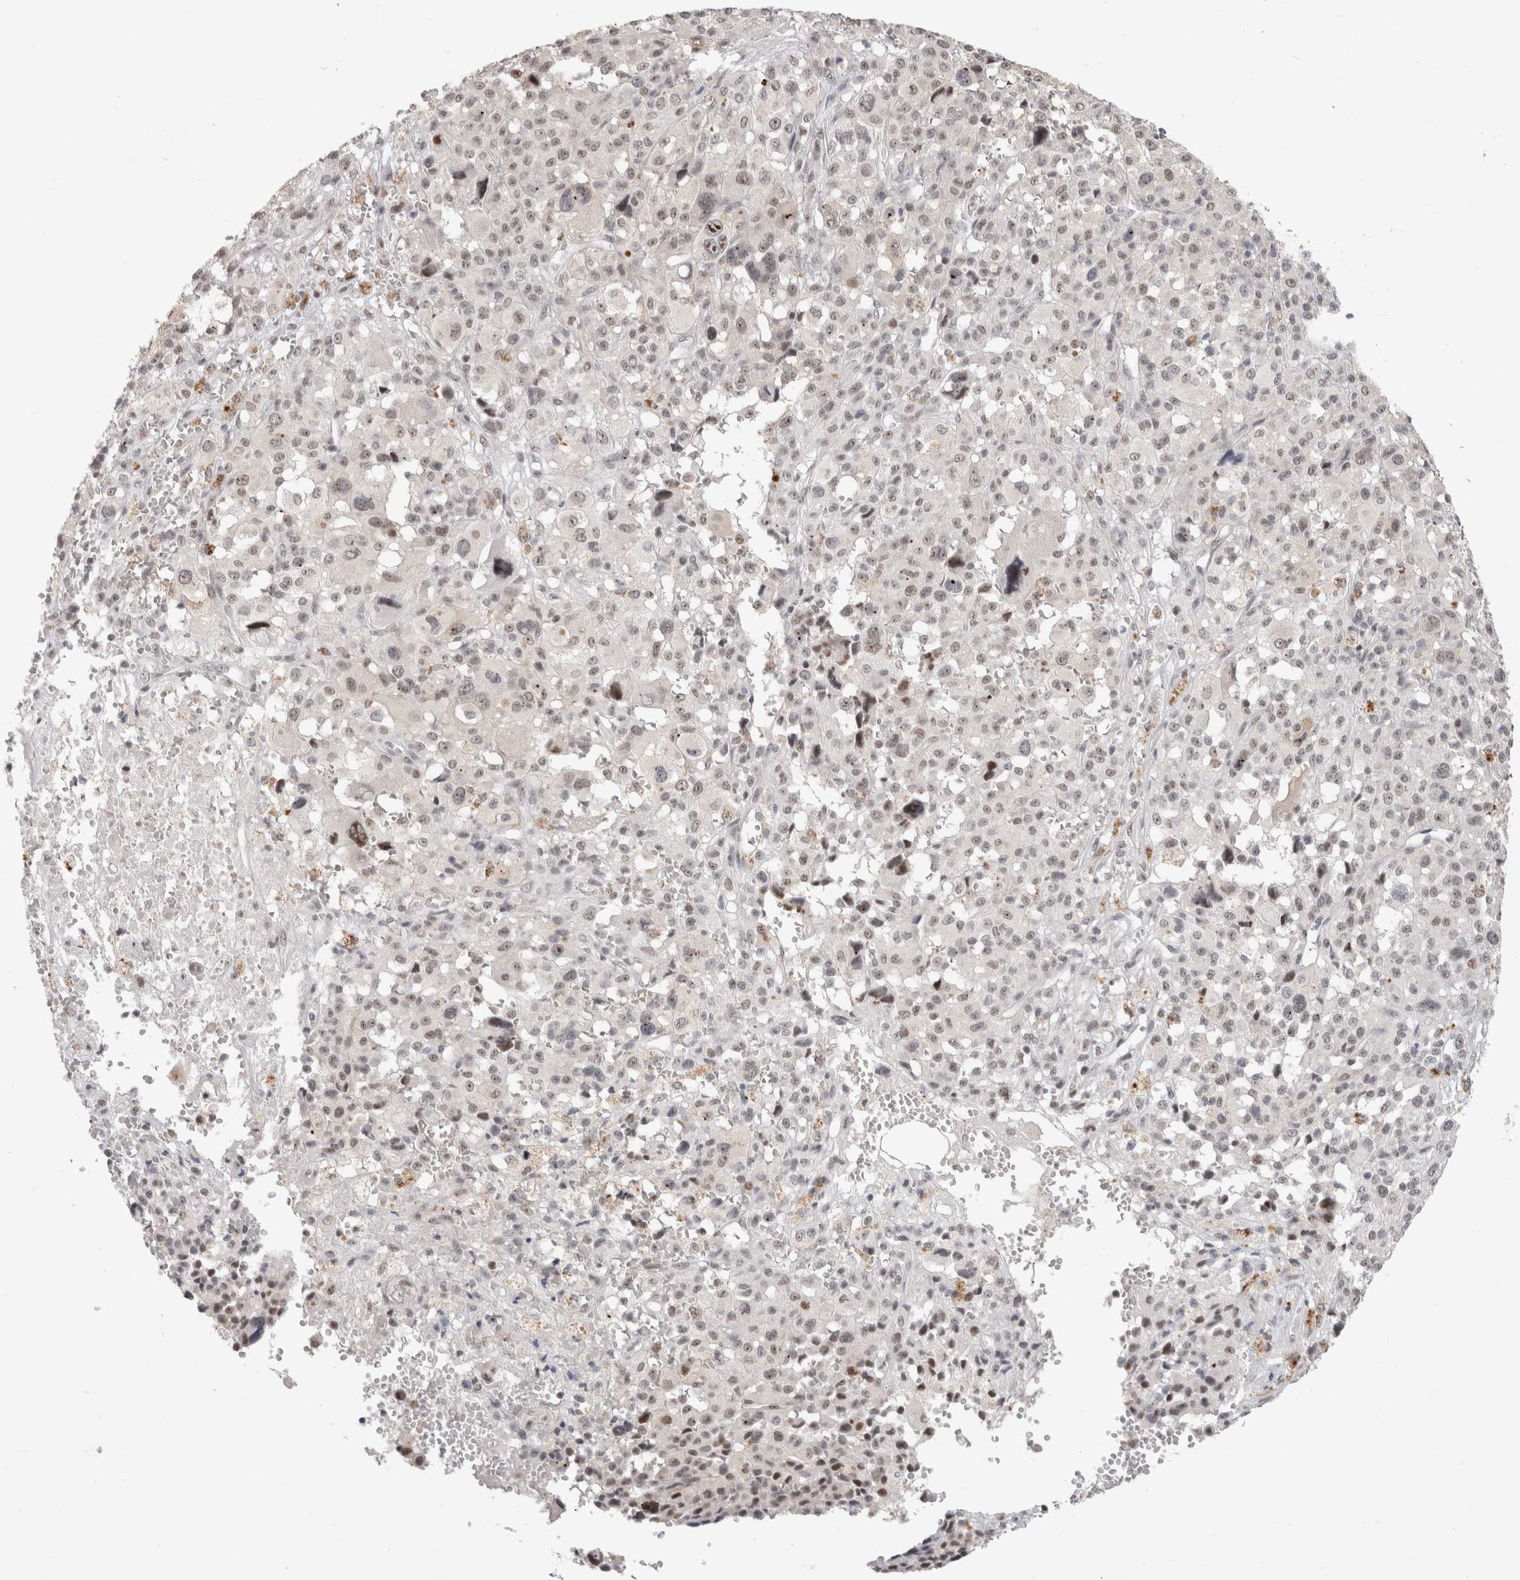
{"staining": {"intensity": "weak", "quantity": "25%-75%", "location": "nuclear"}, "tissue": "melanoma", "cell_type": "Tumor cells", "image_type": "cancer", "snomed": [{"axis": "morphology", "description": "Malignant melanoma, Metastatic site"}, {"axis": "topography", "description": "Skin"}], "caption": "Brown immunohistochemical staining in human malignant melanoma (metastatic site) demonstrates weak nuclear expression in approximately 25%-75% of tumor cells. The protein of interest is shown in brown color, while the nuclei are stained blue.", "gene": "SENP6", "patient": {"sex": "female", "age": 74}}